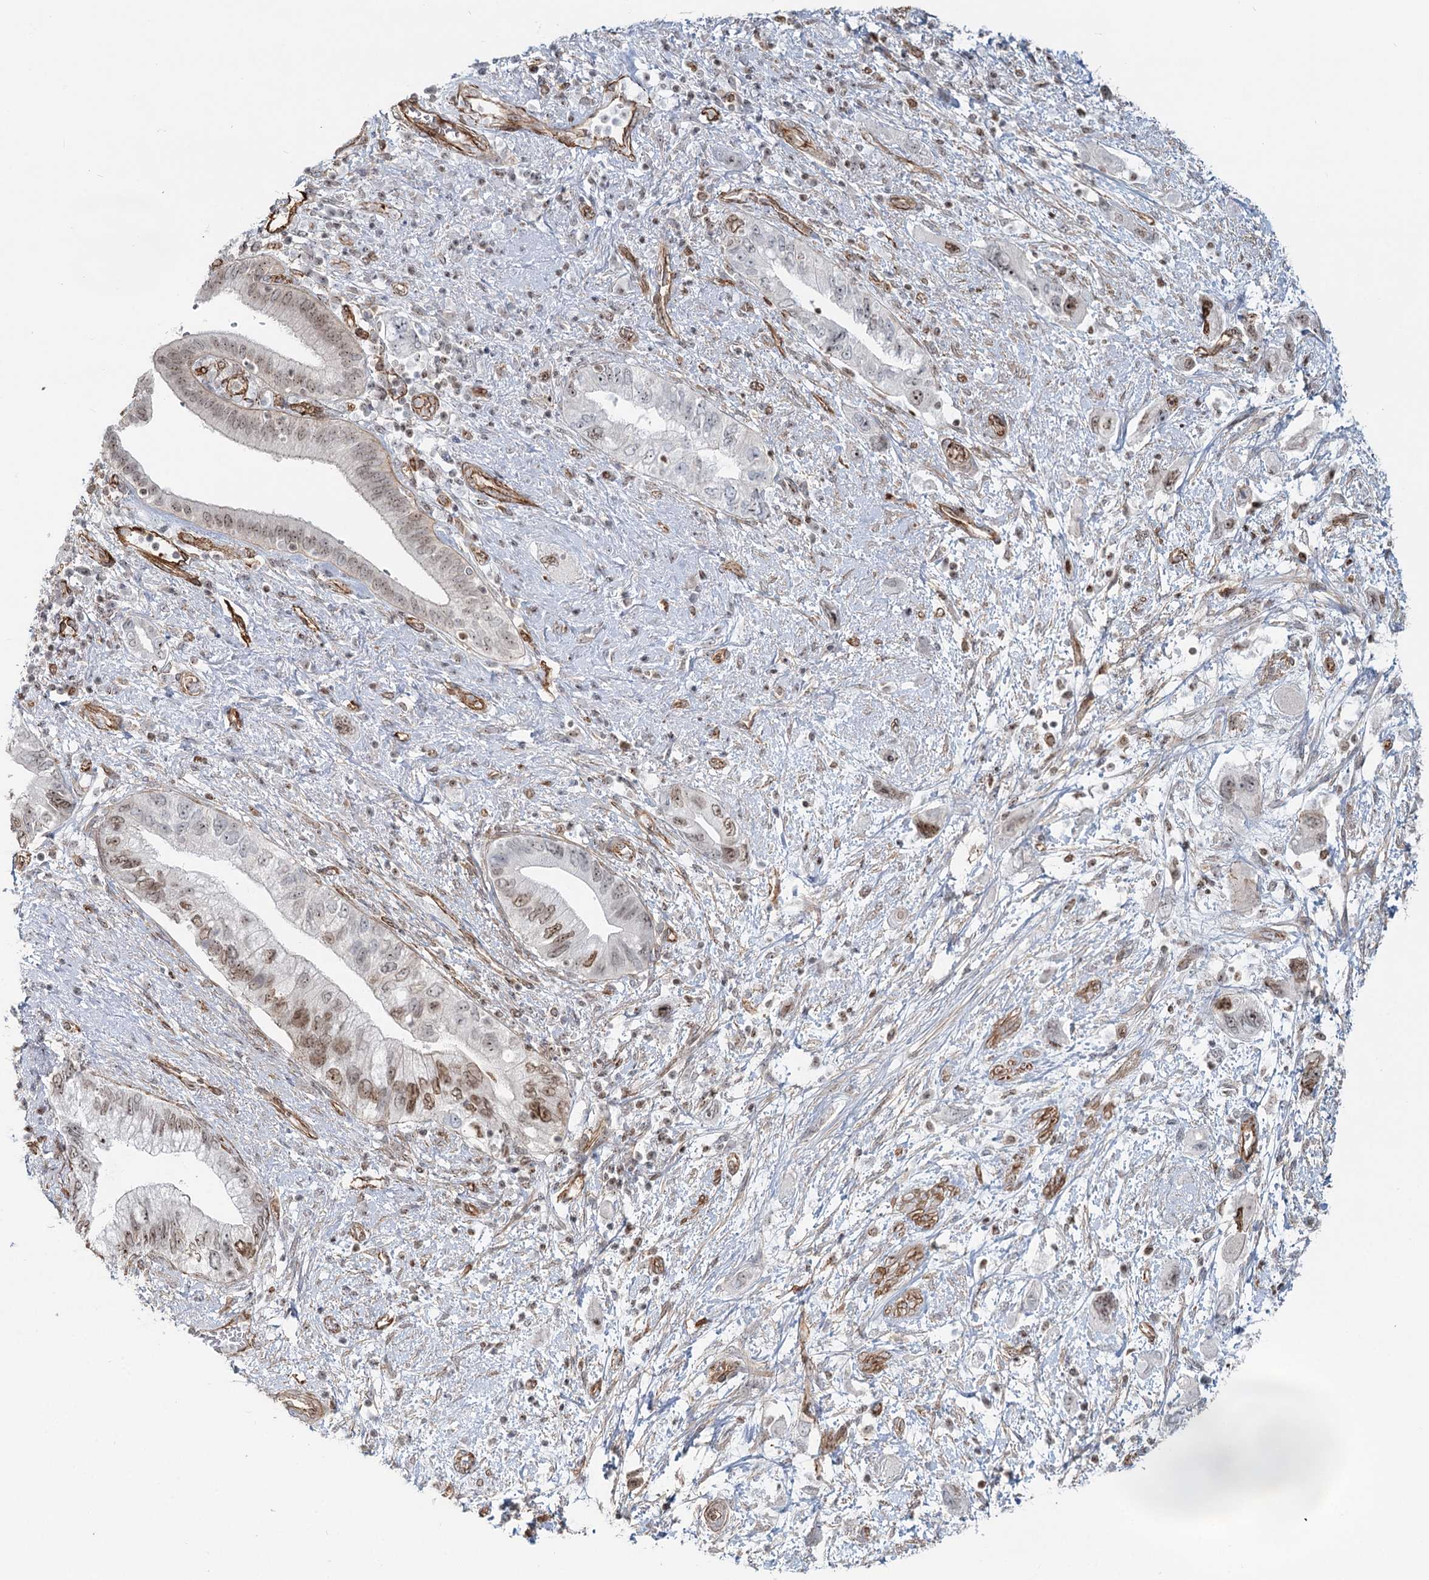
{"staining": {"intensity": "moderate", "quantity": "25%-75%", "location": "nuclear"}, "tissue": "pancreatic cancer", "cell_type": "Tumor cells", "image_type": "cancer", "snomed": [{"axis": "morphology", "description": "Adenocarcinoma, NOS"}, {"axis": "topography", "description": "Pancreas"}], "caption": "Human adenocarcinoma (pancreatic) stained with a brown dye demonstrates moderate nuclear positive positivity in approximately 25%-75% of tumor cells.", "gene": "ZFYVE28", "patient": {"sex": "female", "age": 73}}